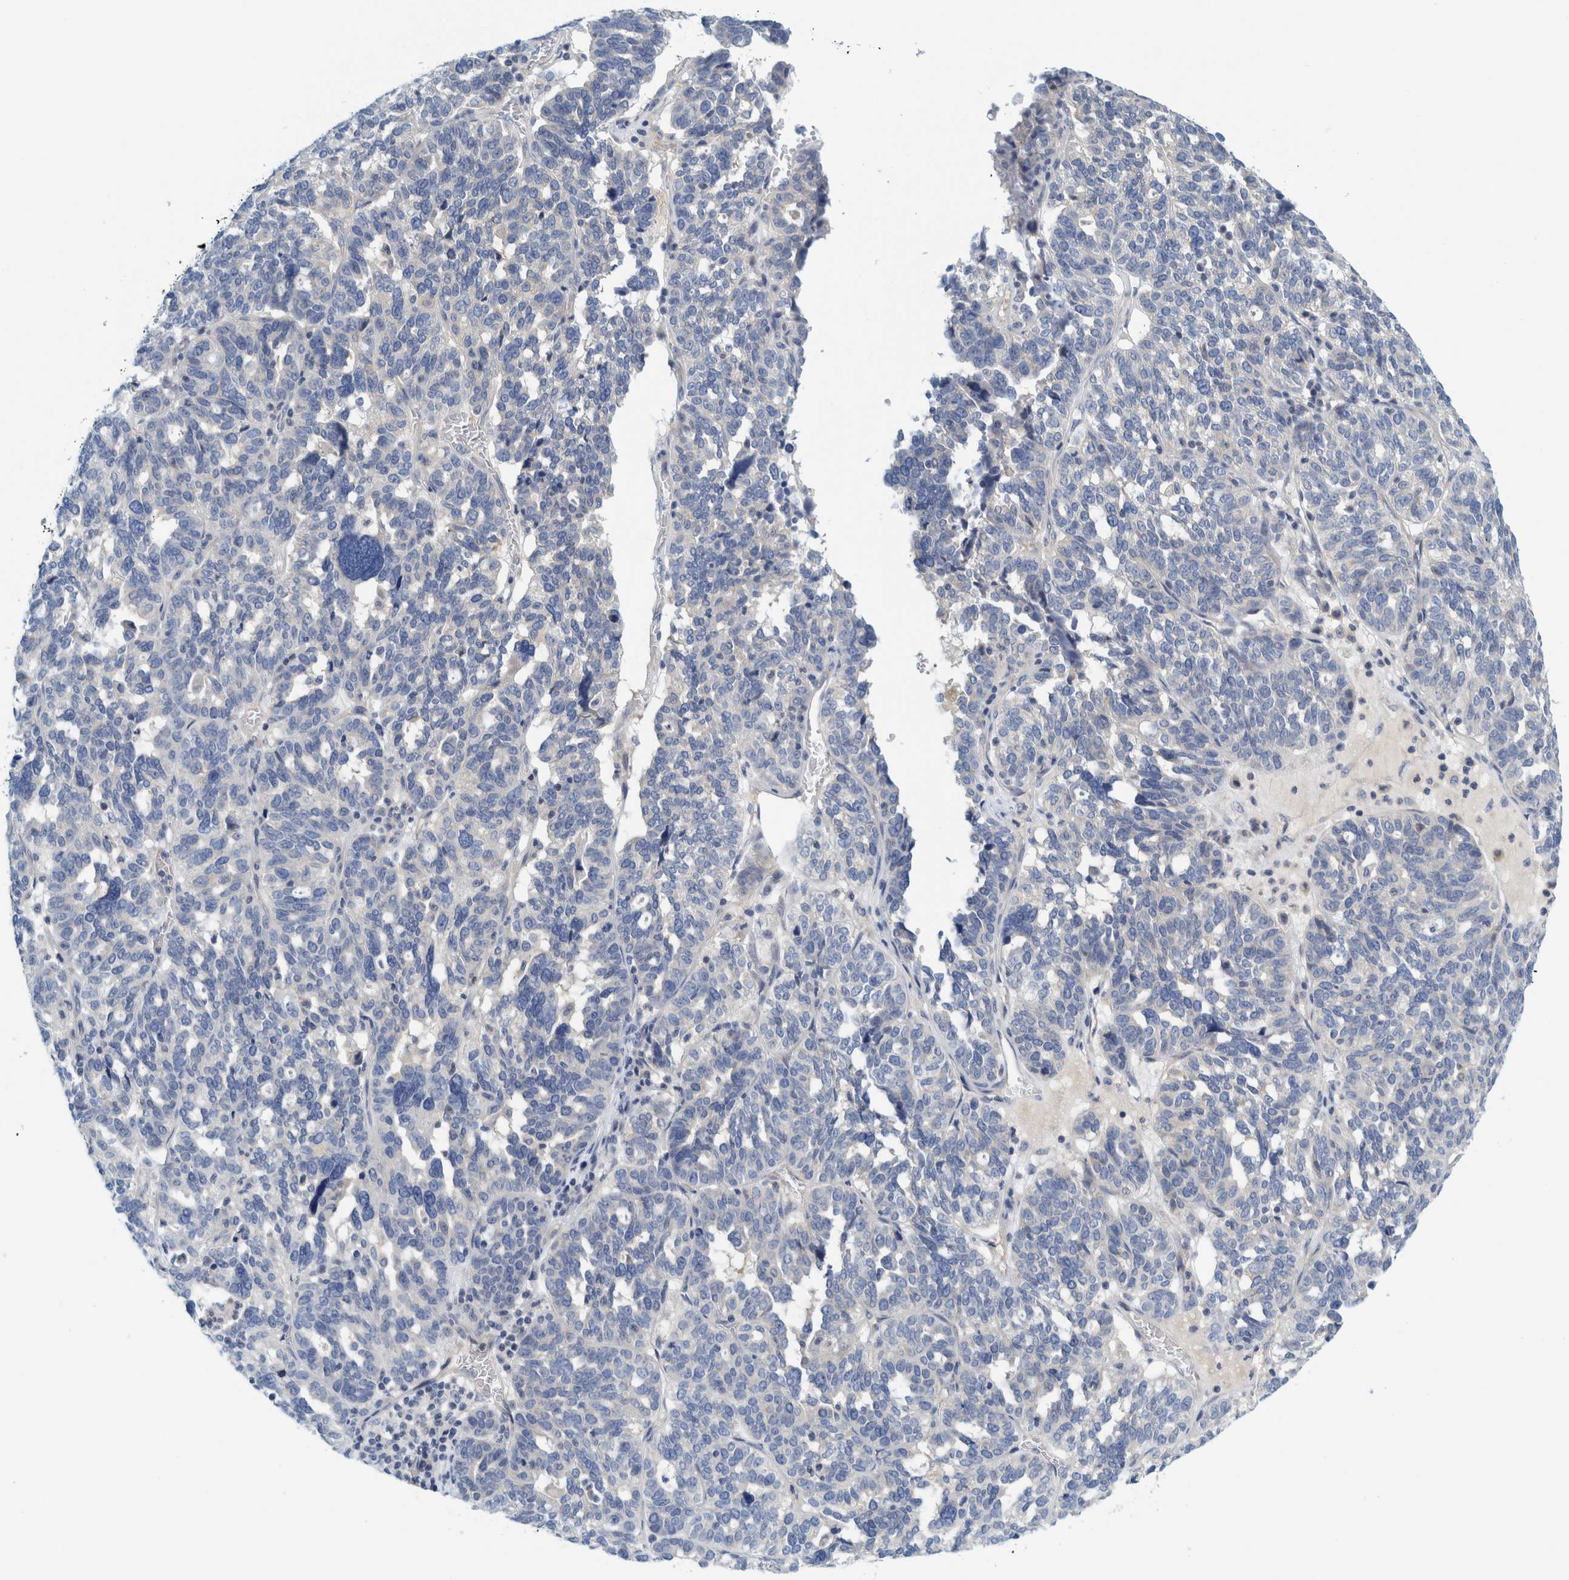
{"staining": {"intensity": "negative", "quantity": "none", "location": "none"}, "tissue": "ovarian cancer", "cell_type": "Tumor cells", "image_type": "cancer", "snomed": [{"axis": "morphology", "description": "Cystadenocarcinoma, serous, NOS"}, {"axis": "topography", "description": "Ovary"}], "caption": "Human ovarian serous cystadenocarcinoma stained for a protein using IHC reveals no staining in tumor cells.", "gene": "ZNF324B", "patient": {"sex": "female", "age": 59}}